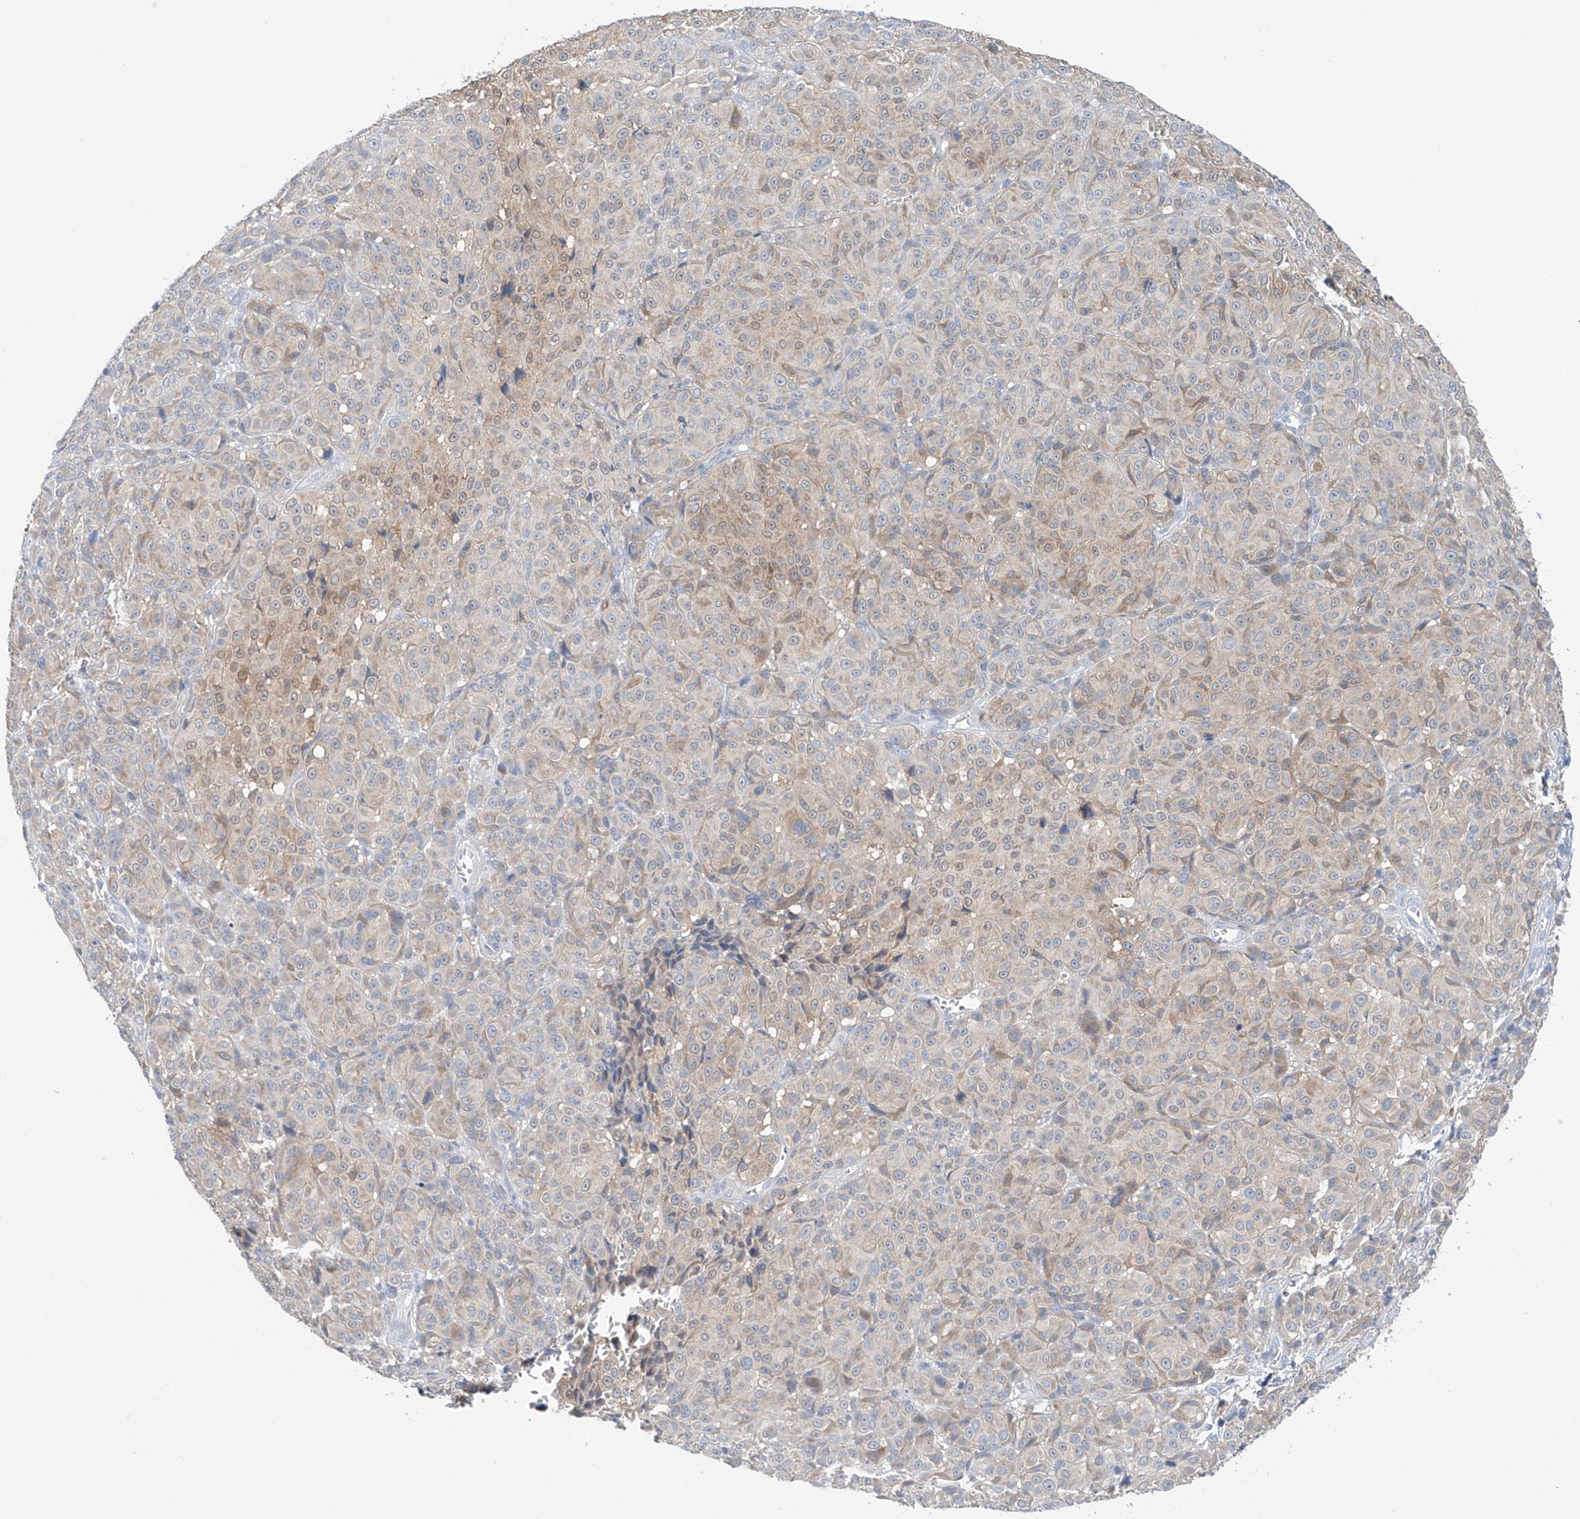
{"staining": {"intensity": "weak", "quantity": "<25%", "location": "cytoplasmic/membranous"}, "tissue": "melanoma", "cell_type": "Tumor cells", "image_type": "cancer", "snomed": [{"axis": "morphology", "description": "Malignant melanoma, NOS"}, {"axis": "topography", "description": "Skin"}], "caption": "This histopathology image is of malignant melanoma stained with immunohistochemistry to label a protein in brown with the nuclei are counter-stained blue. There is no positivity in tumor cells.", "gene": "GPC4", "patient": {"sex": "male", "age": 73}}